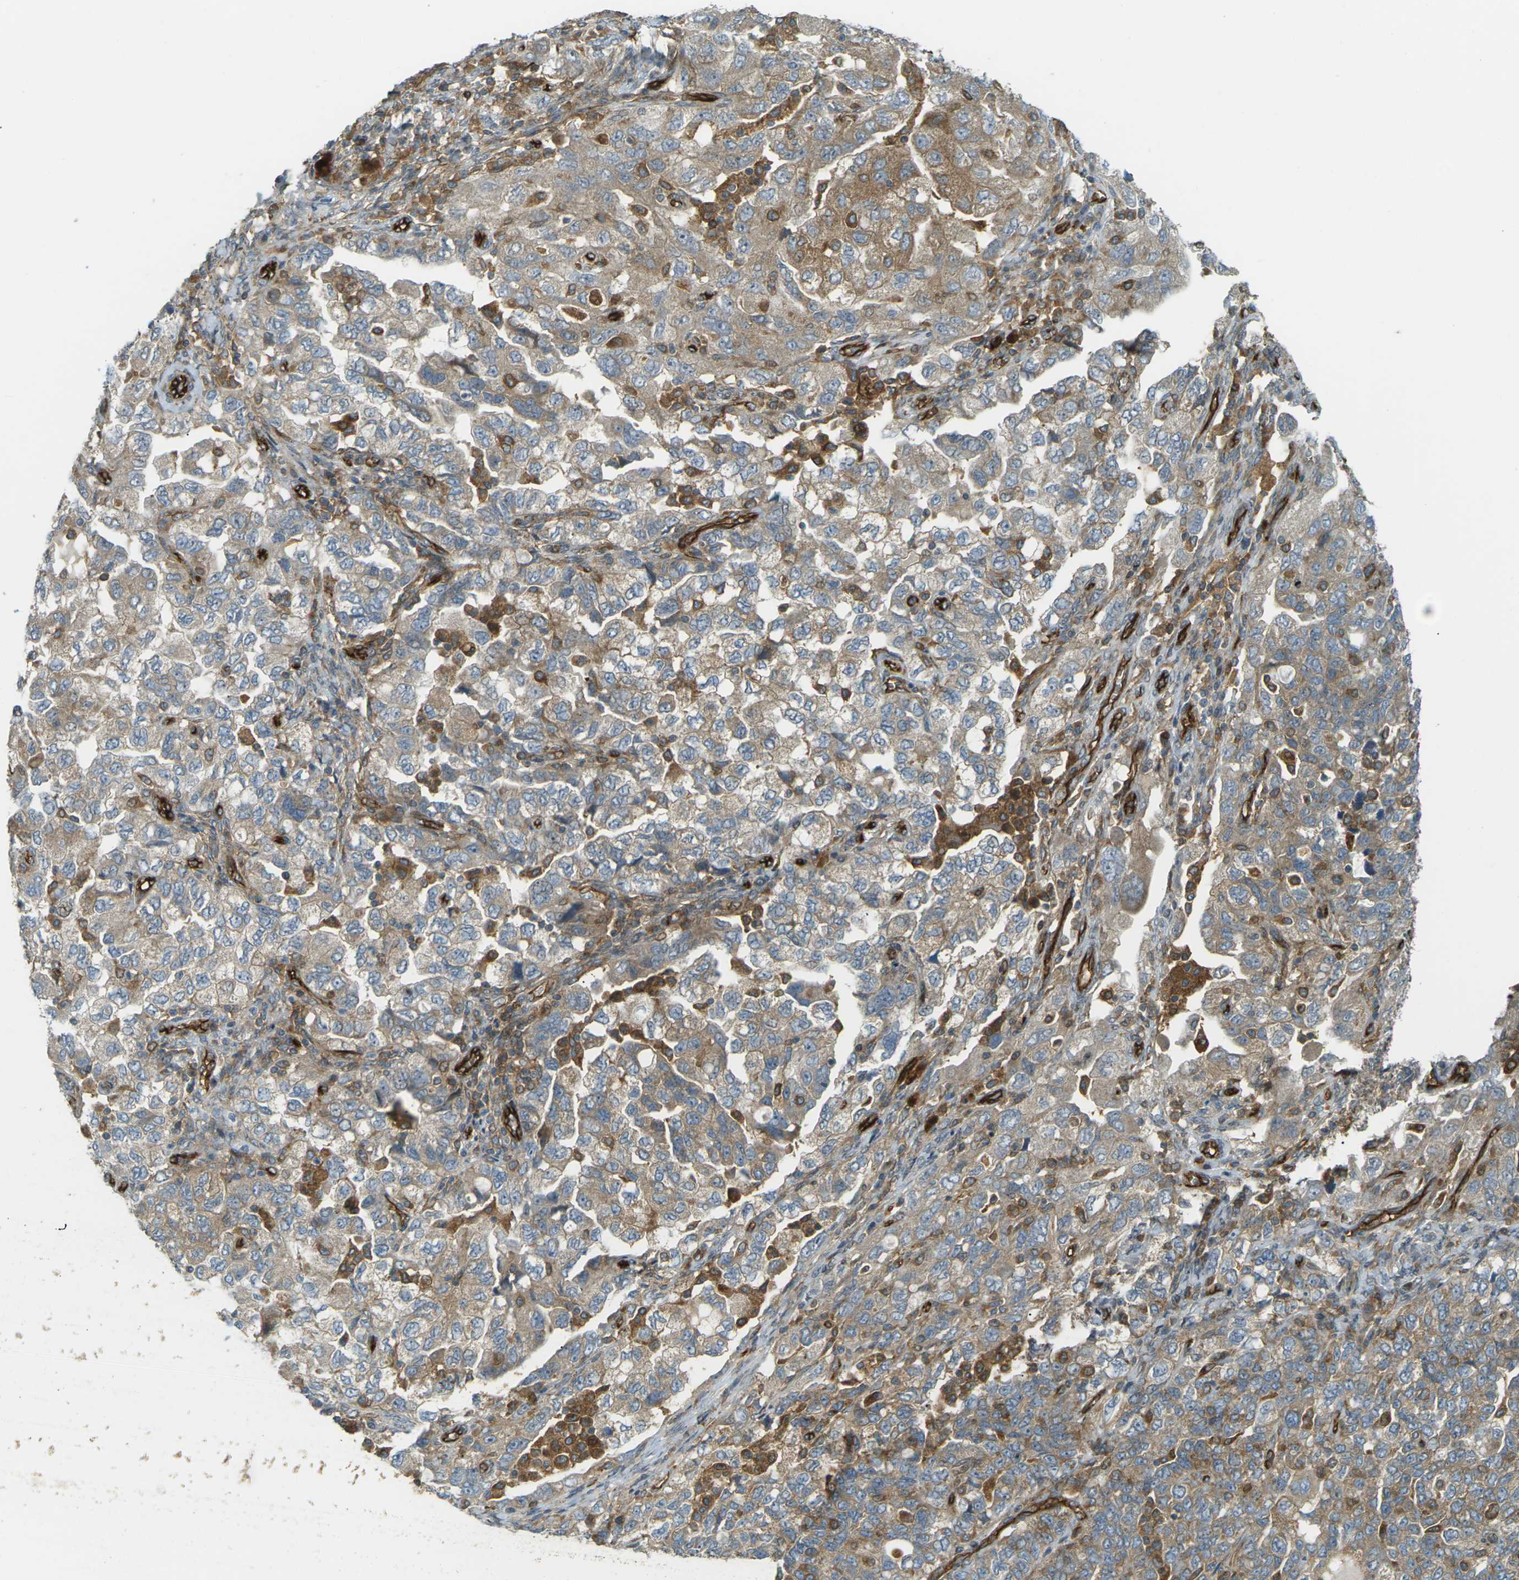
{"staining": {"intensity": "moderate", "quantity": ">75%", "location": "cytoplasmic/membranous"}, "tissue": "ovarian cancer", "cell_type": "Tumor cells", "image_type": "cancer", "snomed": [{"axis": "morphology", "description": "Carcinoma, NOS"}, {"axis": "morphology", "description": "Cystadenocarcinoma, serous, NOS"}, {"axis": "topography", "description": "Ovary"}], "caption": "Immunohistochemistry (IHC) of serous cystadenocarcinoma (ovarian) demonstrates medium levels of moderate cytoplasmic/membranous expression in about >75% of tumor cells.", "gene": "S1PR1", "patient": {"sex": "female", "age": 69}}